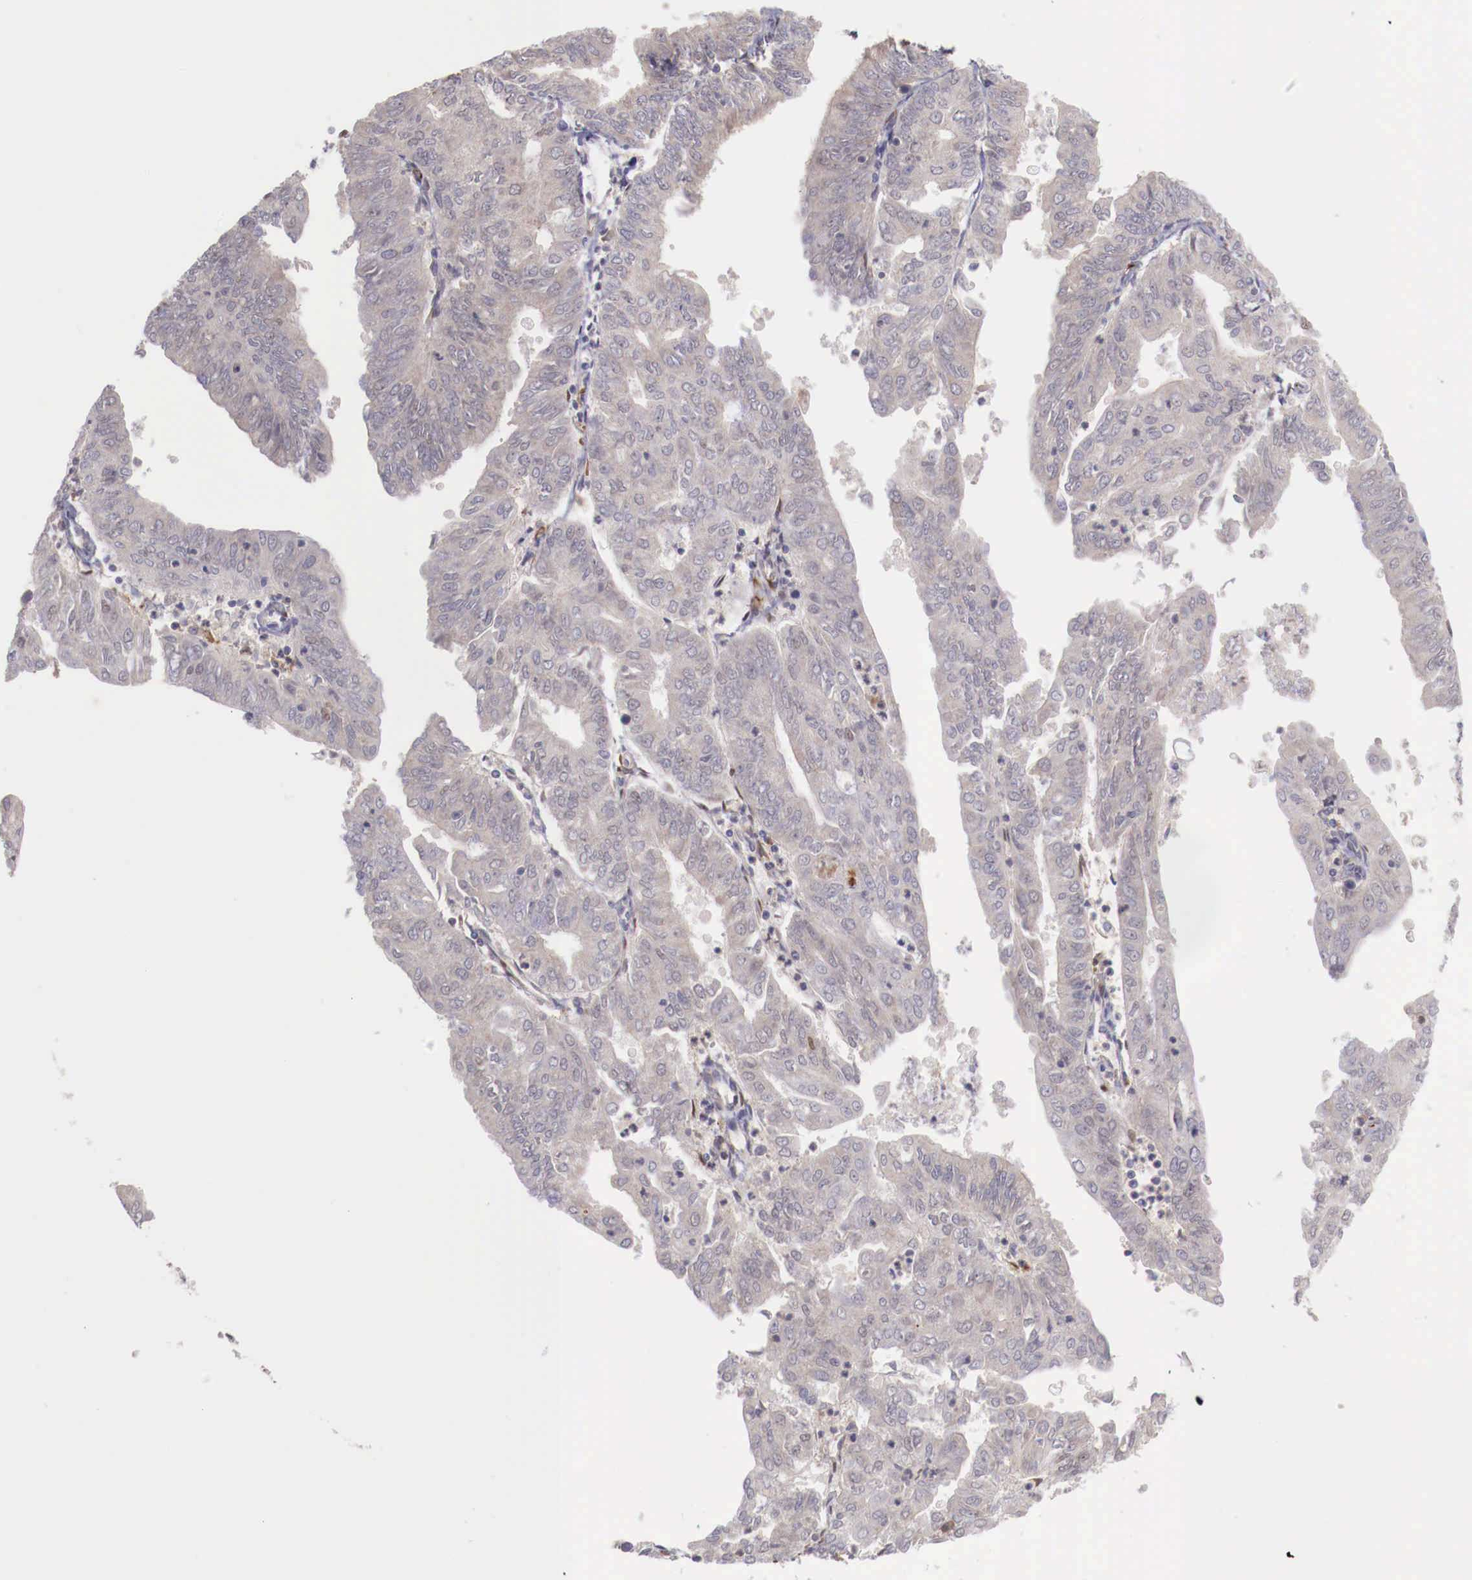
{"staining": {"intensity": "negative", "quantity": "none", "location": "none"}, "tissue": "endometrial cancer", "cell_type": "Tumor cells", "image_type": "cancer", "snomed": [{"axis": "morphology", "description": "Adenocarcinoma, NOS"}, {"axis": "topography", "description": "Endometrium"}], "caption": "Tumor cells are negative for protein expression in human endometrial adenocarcinoma.", "gene": "WT1", "patient": {"sex": "female", "age": 79}}